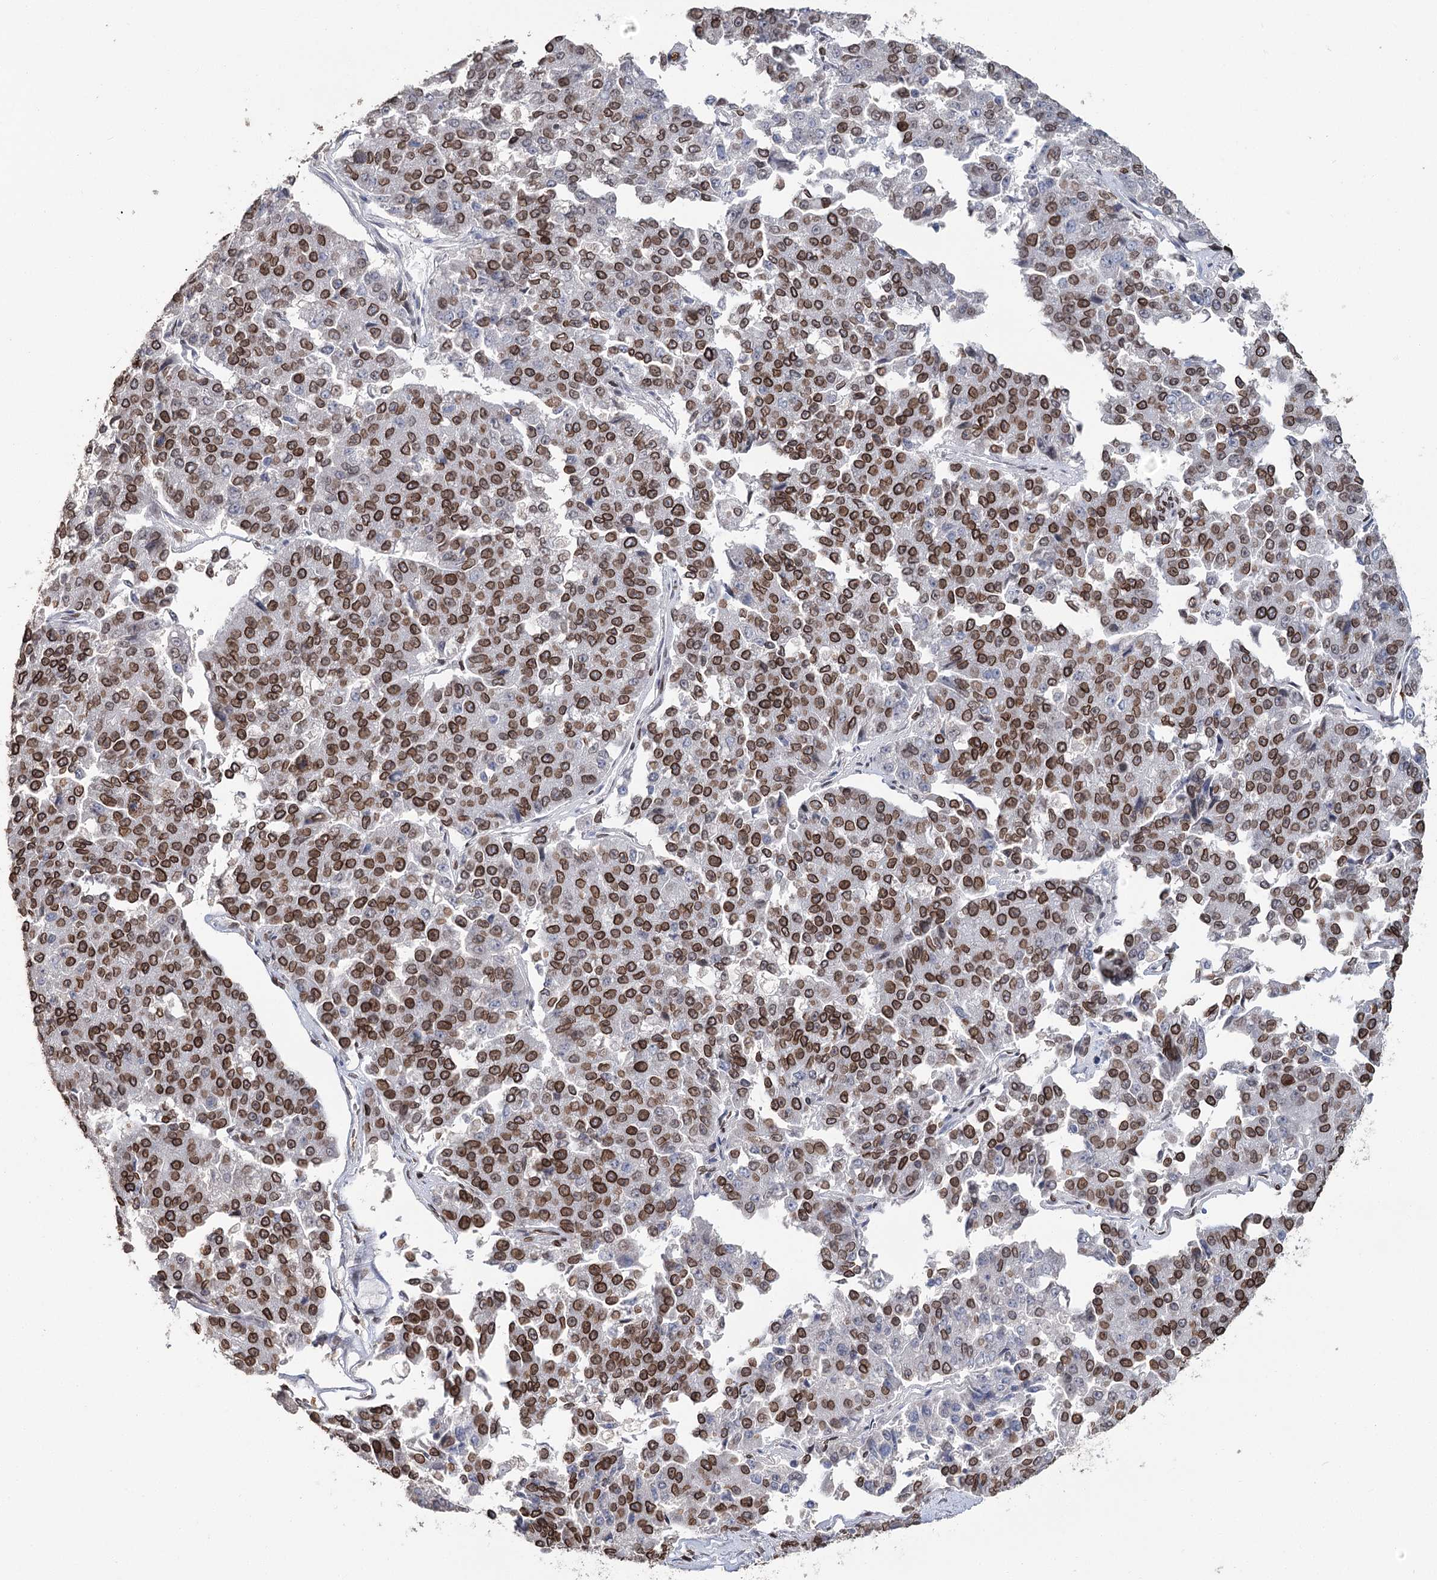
{"staining": {"intensity": "strong", "quantity": ">75%", "location": "cytoplasmic/membranous,nuclear"}, "tissue": "pancreatic cancer", "cell_type": "Tumor cells", "image_type": "cancer", "snomed": [{"axis": "morphology", "description": "Adenocarcinoma, NOS"}, {"axis": "topography", "description": "Pancreas"}], "caption": "A brown stain labels strong cytoplasmic/membranous and nuclear positivity of a protein in pancreatic adenocarcinoma tumor cells.", "gene": "KIAA0930", "patient": {"sex": "male", "age": 50}}